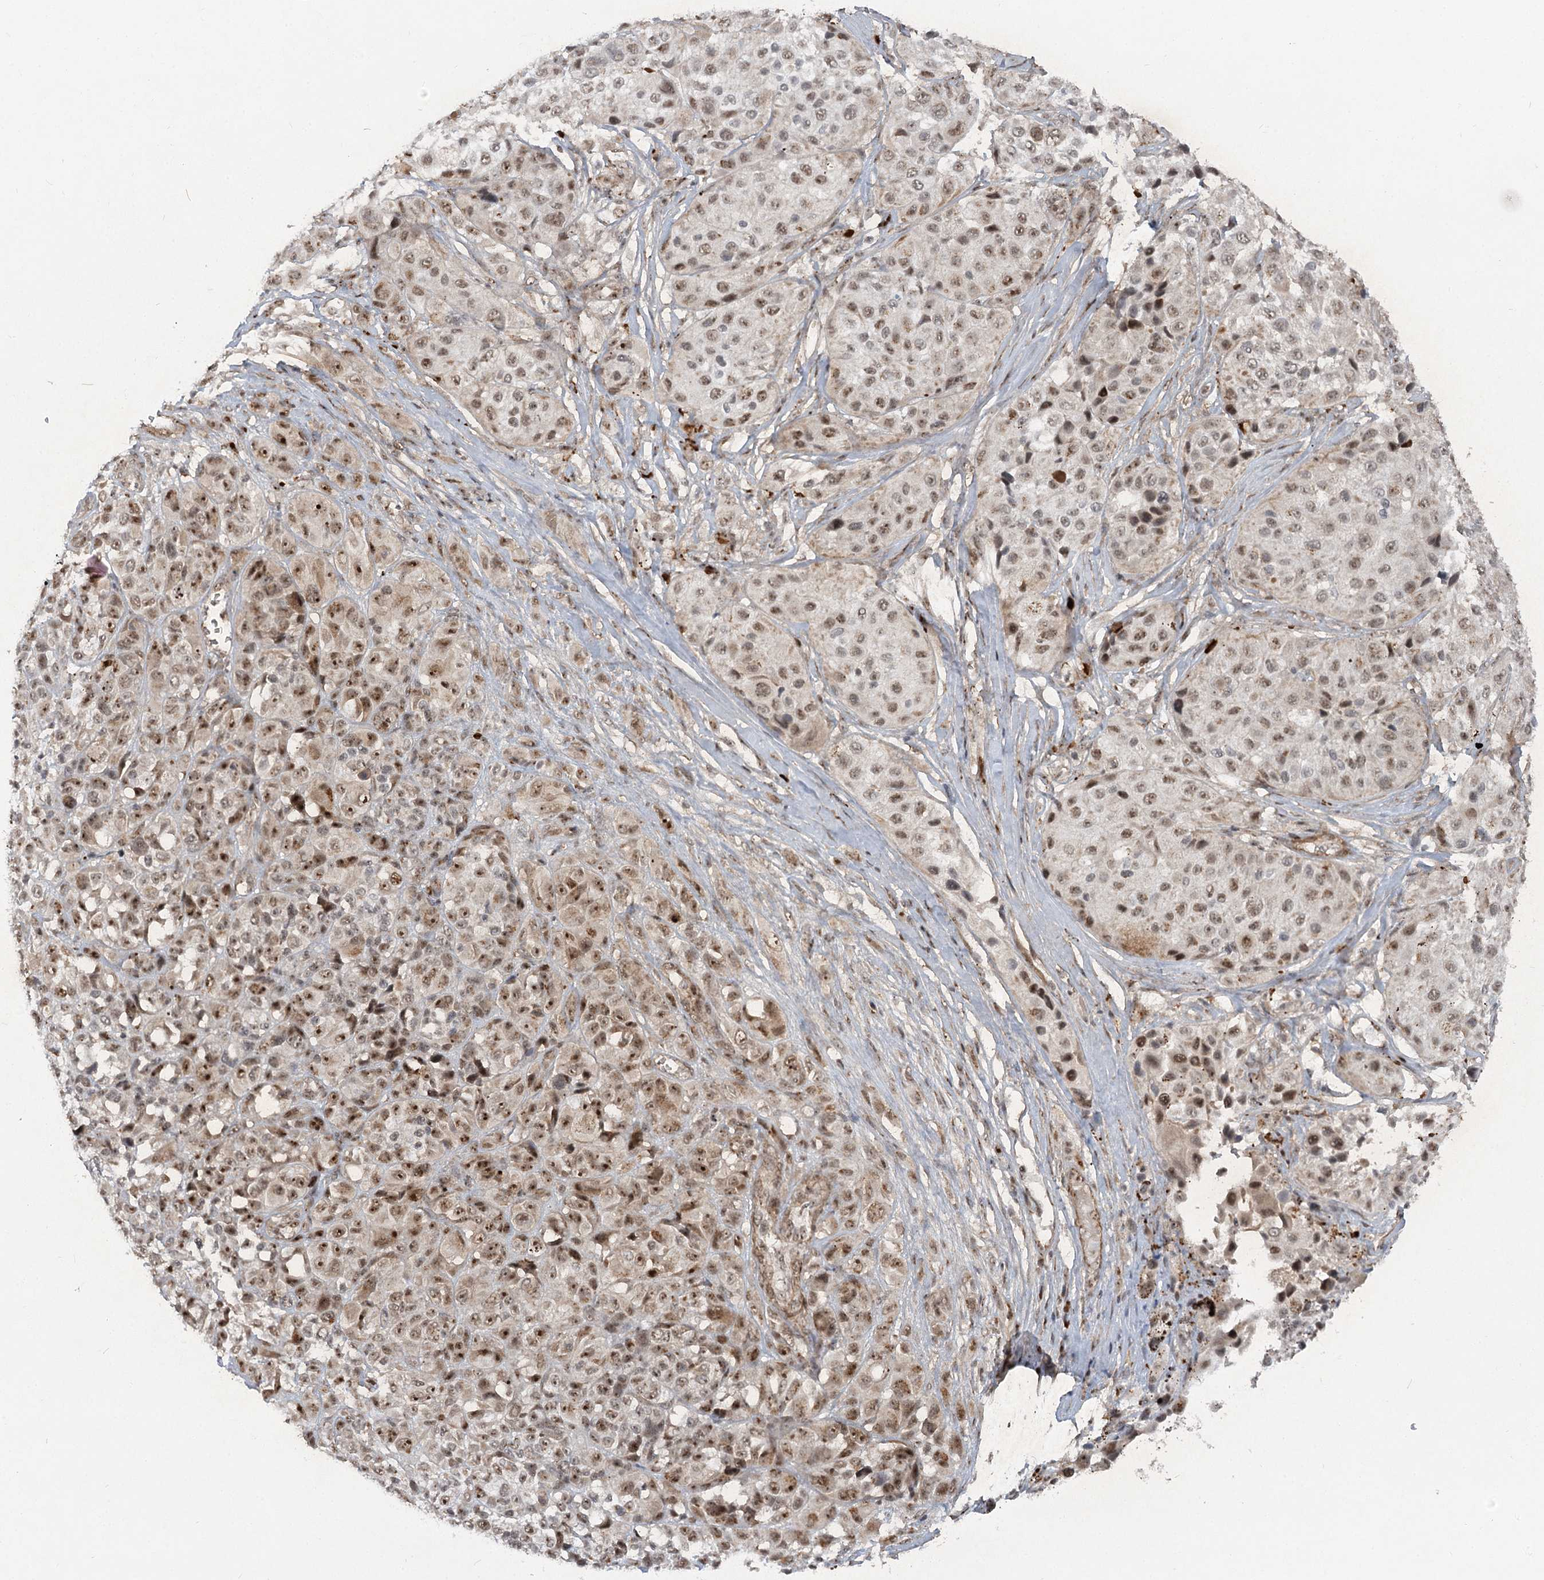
{"staining": {"intensity": "moderate", "quantity": ">75%", "location": "cytoplasmic/membranous,nuclear"}, "tissue": "melanoma", "cell_type": "Tumor cells", "image_type": "cancer", "snomed": [{"axis": "morphology", "description": "Malignant melanoma, NOS"}, {"axis": "topography", "description": "Skin of trunk"}], "caption": "Brown immunohistochemical staining in human malignant melanoma shows moderate cytoplasmic/membranous and nuclear expression in about >75% of tumor cells.", "gene": "GNL3L", "patient": {"sex": "male", "age": 71}}